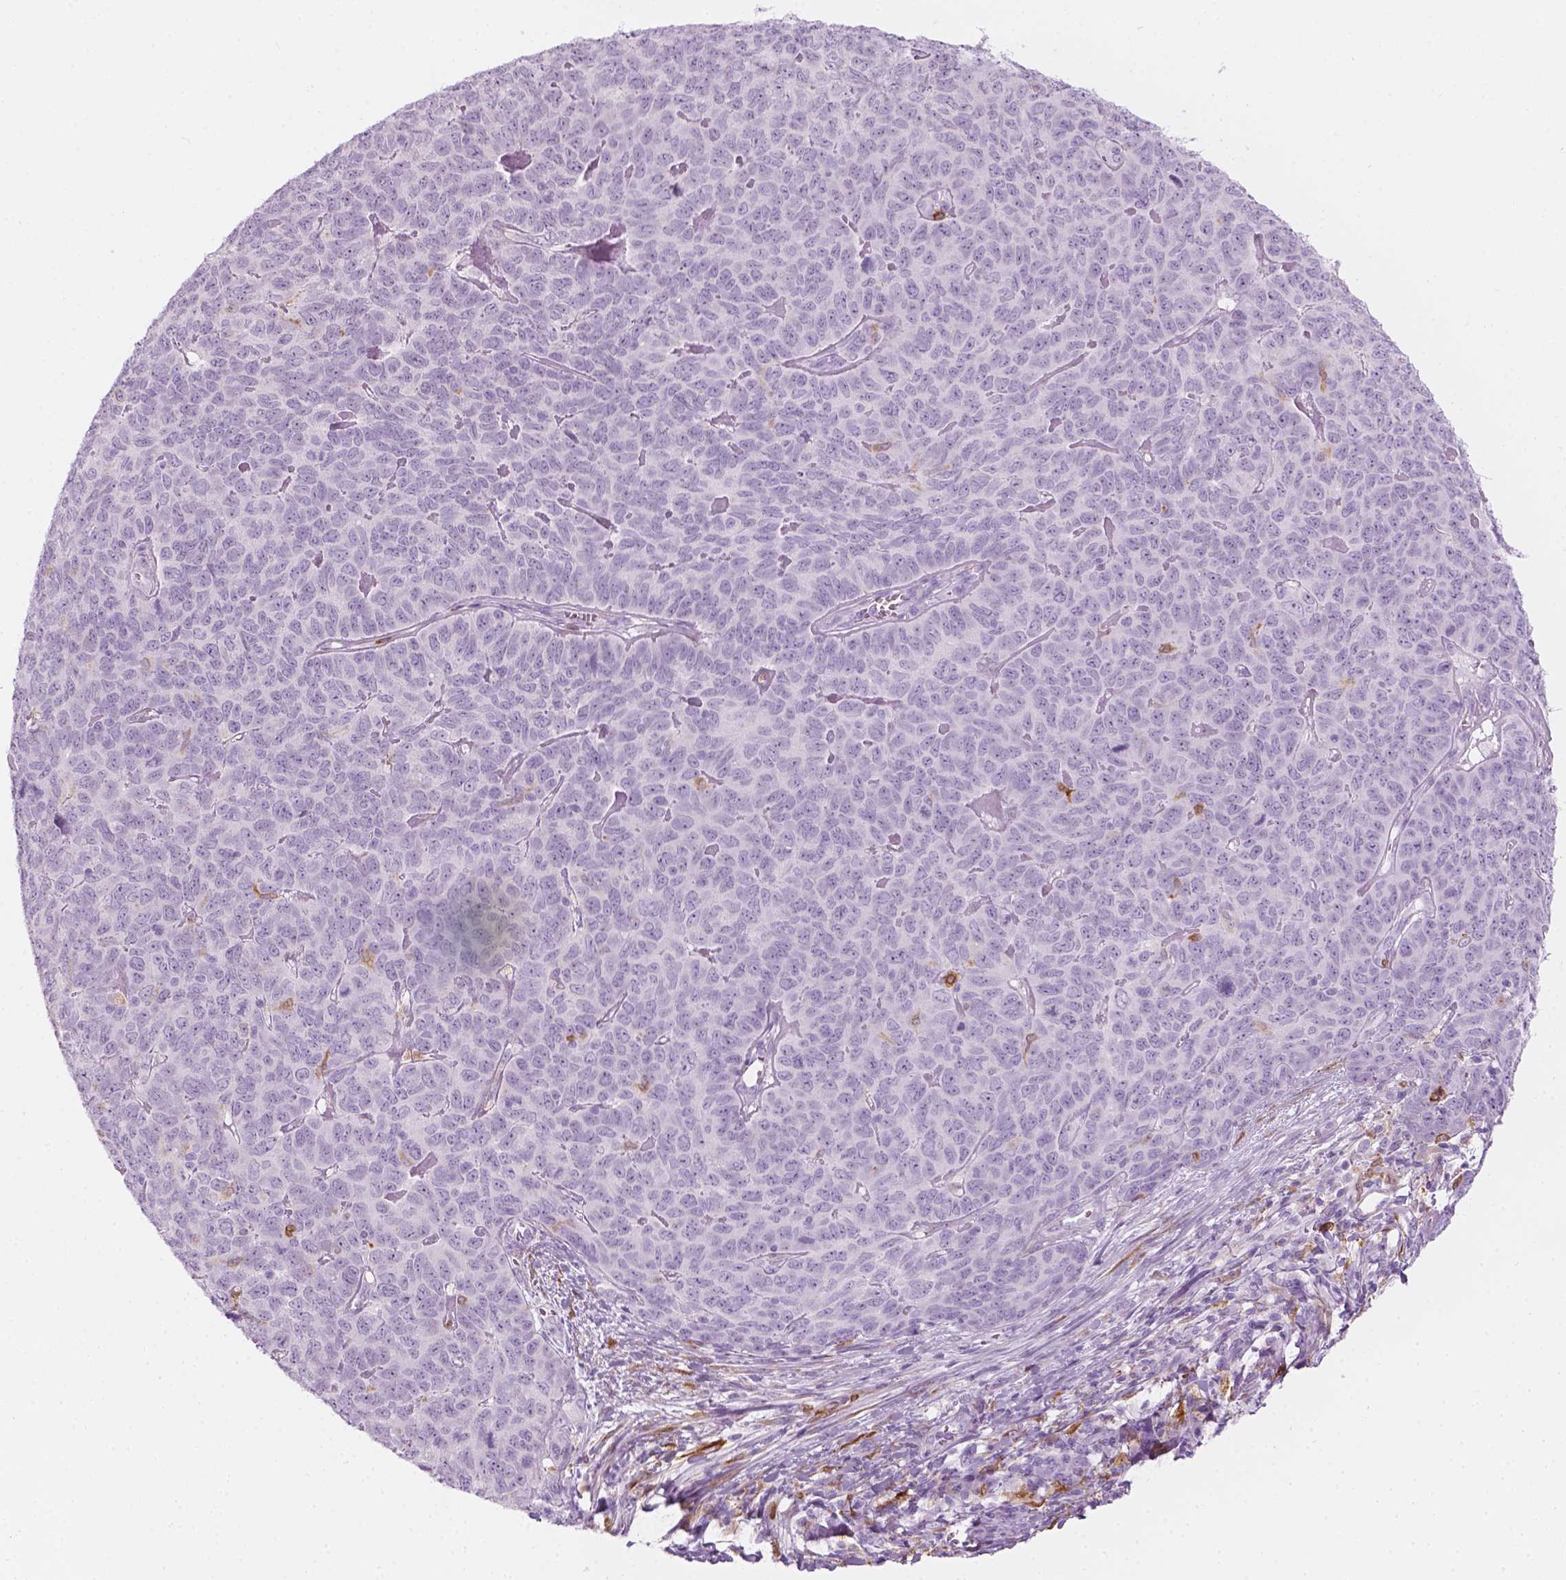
{"staining": {"intensity": "negative", "quantity": "none", "location": "none"}, "tissue": "skin cancer", "cell_type": "Tumor cells", "image_type": "cancer", "snomed": [{"axis": "morphology", "description": "Squamous cell carcinoma, NOS"}, {"axis": "topography", "description": "Skin"}, {"axis": "topography", "description": "Anal"}], "caption": "There is no significant staining in tumor cells of skin cancer (squamous cell carcinoma).", "gene": "CES1", "patient": {"sex": "female", "age": 51}}